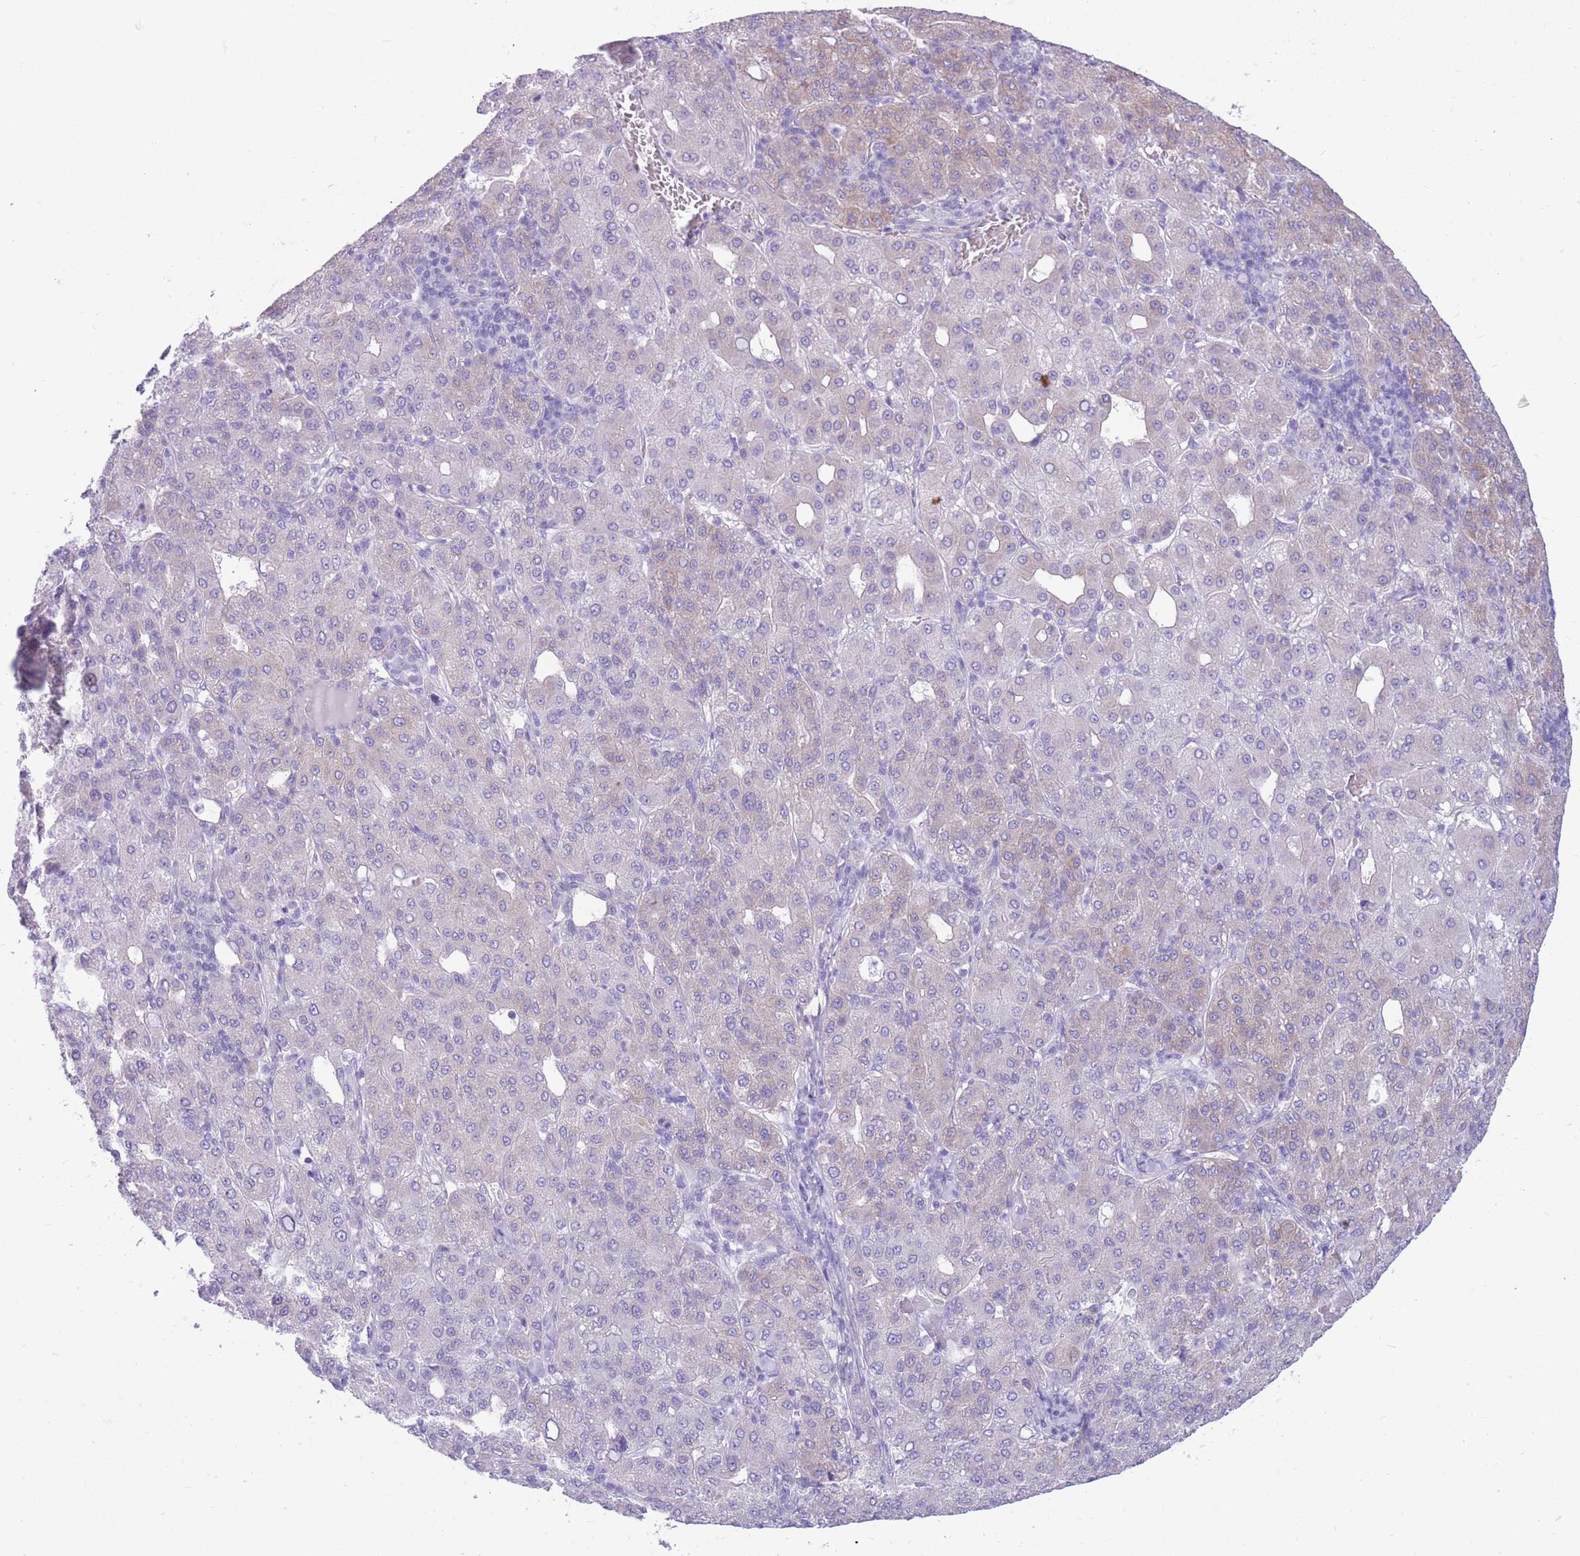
{"staining": {"intensity": "negative", "quantity": "none", "location": "none"}, "tissue": "liver cancer", "cell_type": "Tumor cells", "image_type": "cancer", "snomed": [{"axis": "morphology", "description": "Carcinoma, Hepatocellular, NOS"}, {"axis": "topography", "description": "Liver"}], "caption": "Human liver cancer (hepatocellular carcinoma) stained for a protein using IHC displays no staining in tumor cells.", "gene": "MTSS2", "patient": {"sex": "male", "age": 65}}